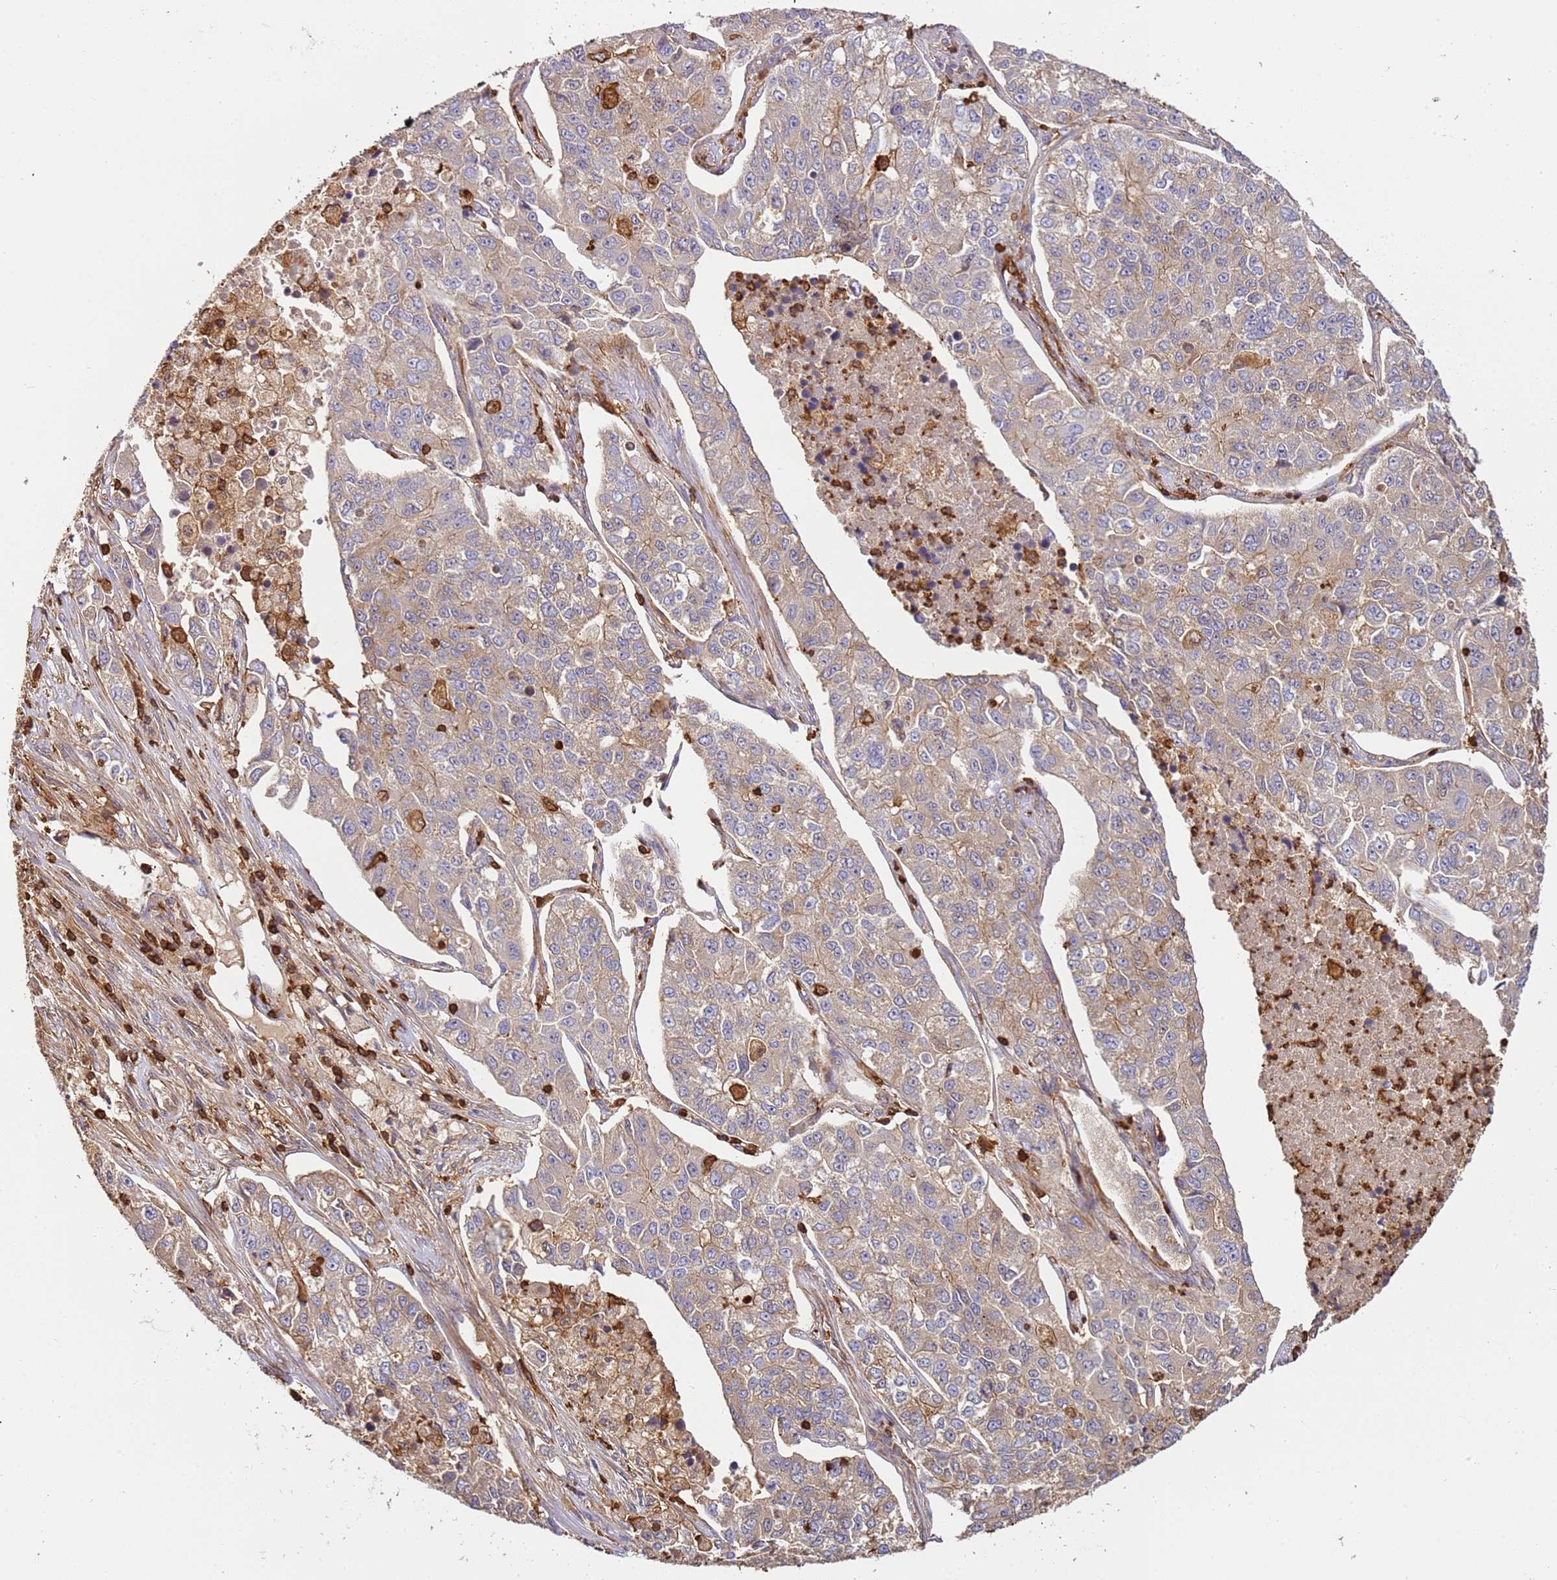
{"staining": {"intensity": "weak", "quantity": "25%-75%", "location": "cytoplasmic/membranous"}, "tissue": "lung cancer", "cell_type": "Tumor cells", "image_type": "cancer", "snomed": [{"axis": "morphology", "description": "Adenocarcinoma, NOS"}, {"axis": "topography", "description": "Lung"}], "caption": "Protein staining by IHC reveals weak cytoplasmic/membranous expression in approximately 25%-75% of tumor cells in lung cancer (adenocarcinoma).", "gene": "OR6P1", "patient": {"sex": "male", "age": 49}}